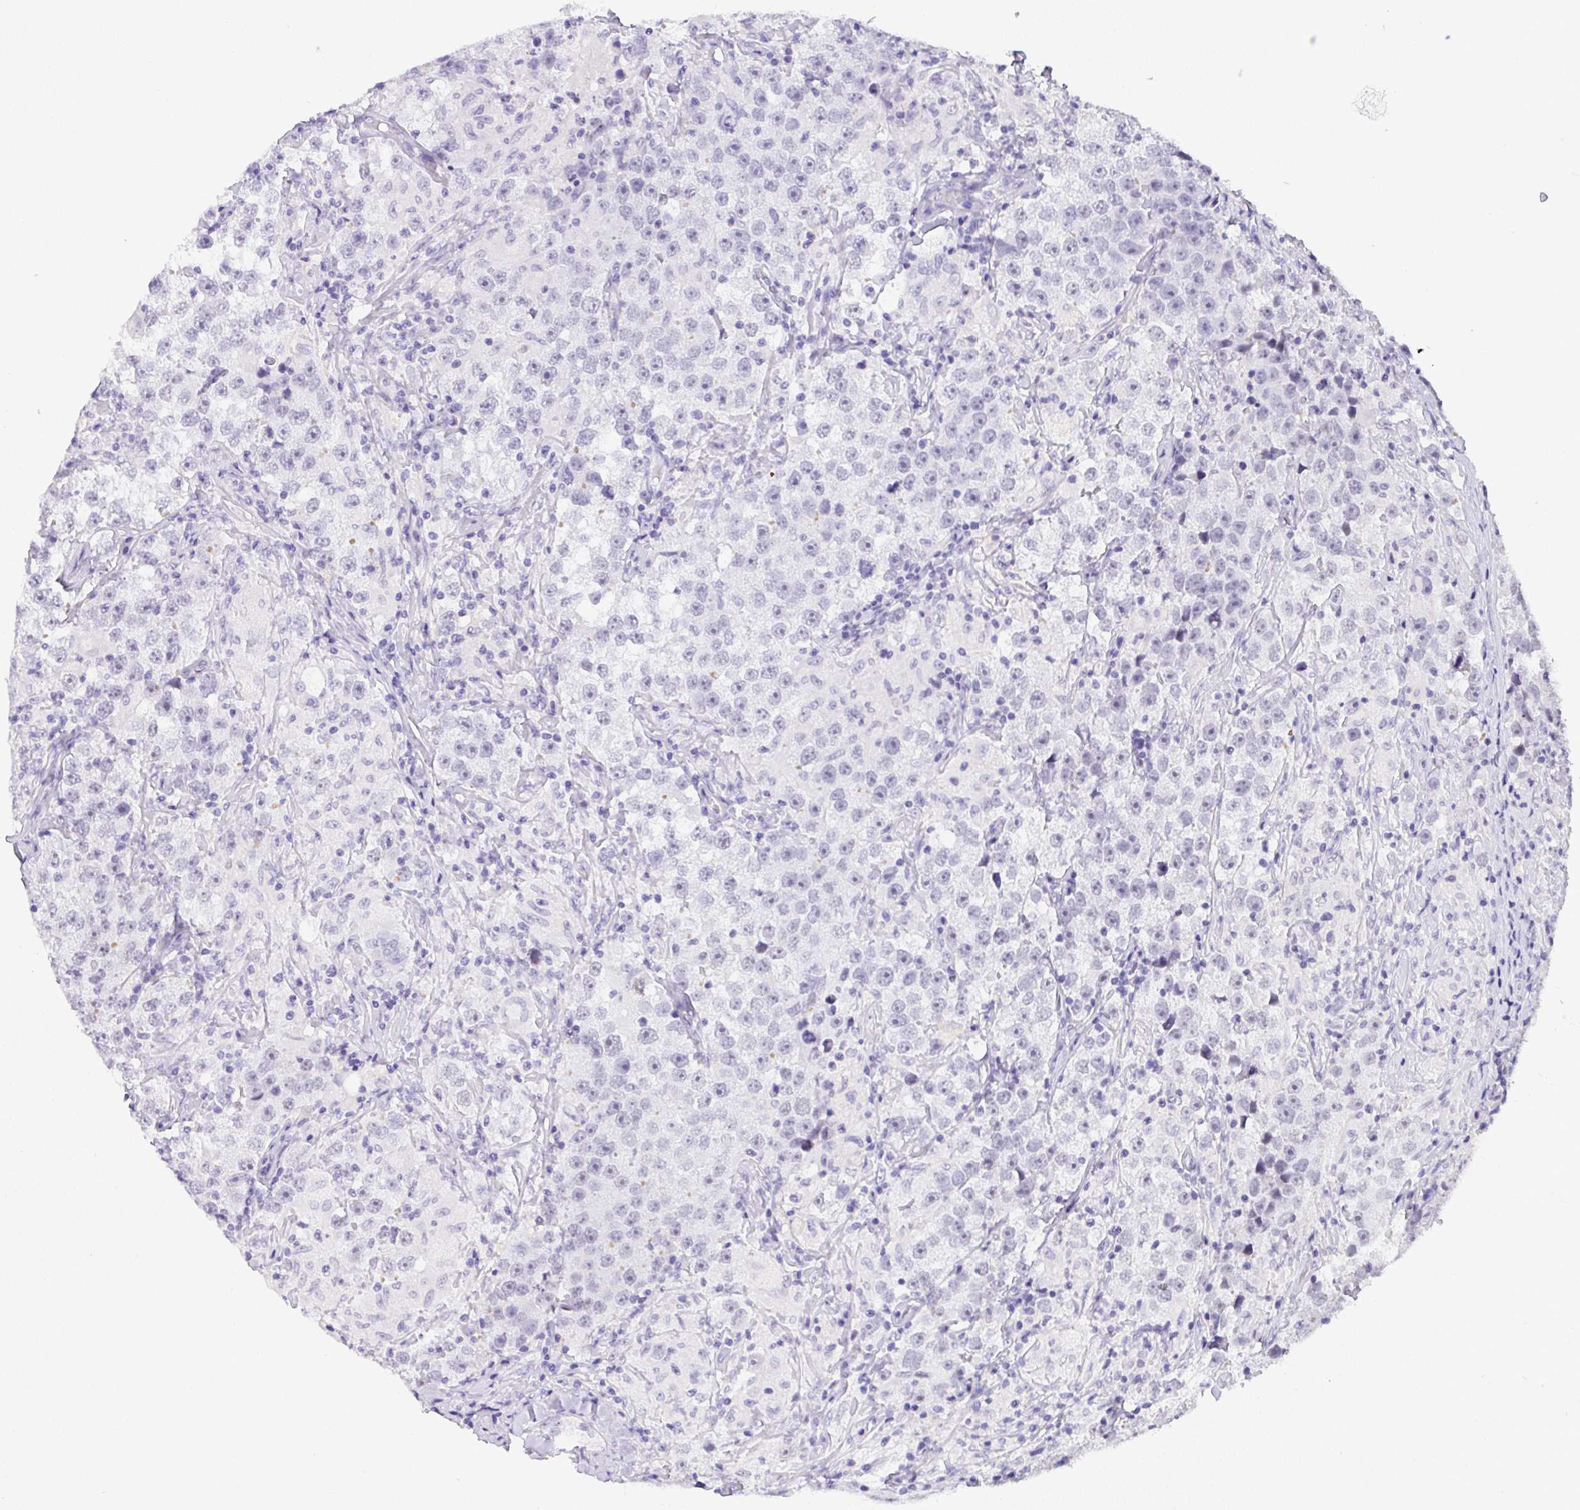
{"staining": {"intensity": "negative", "quantity": "none", "location": "none"}, "tissue": "testis cancer", "cell_type": "Tumor cells", "image_type": "cancer", "snomed": [{"axis": "morphology", "description": "Seminoma, NOS"}, {"axis": "topography", "description": "Testis"}], "caption": "DAB immunohistochemical staining of human testis seminoma demonstrates no significant expression in tumor cells.", "gene": "YBX2", "patient": {"sex": "male", "age": 46}}